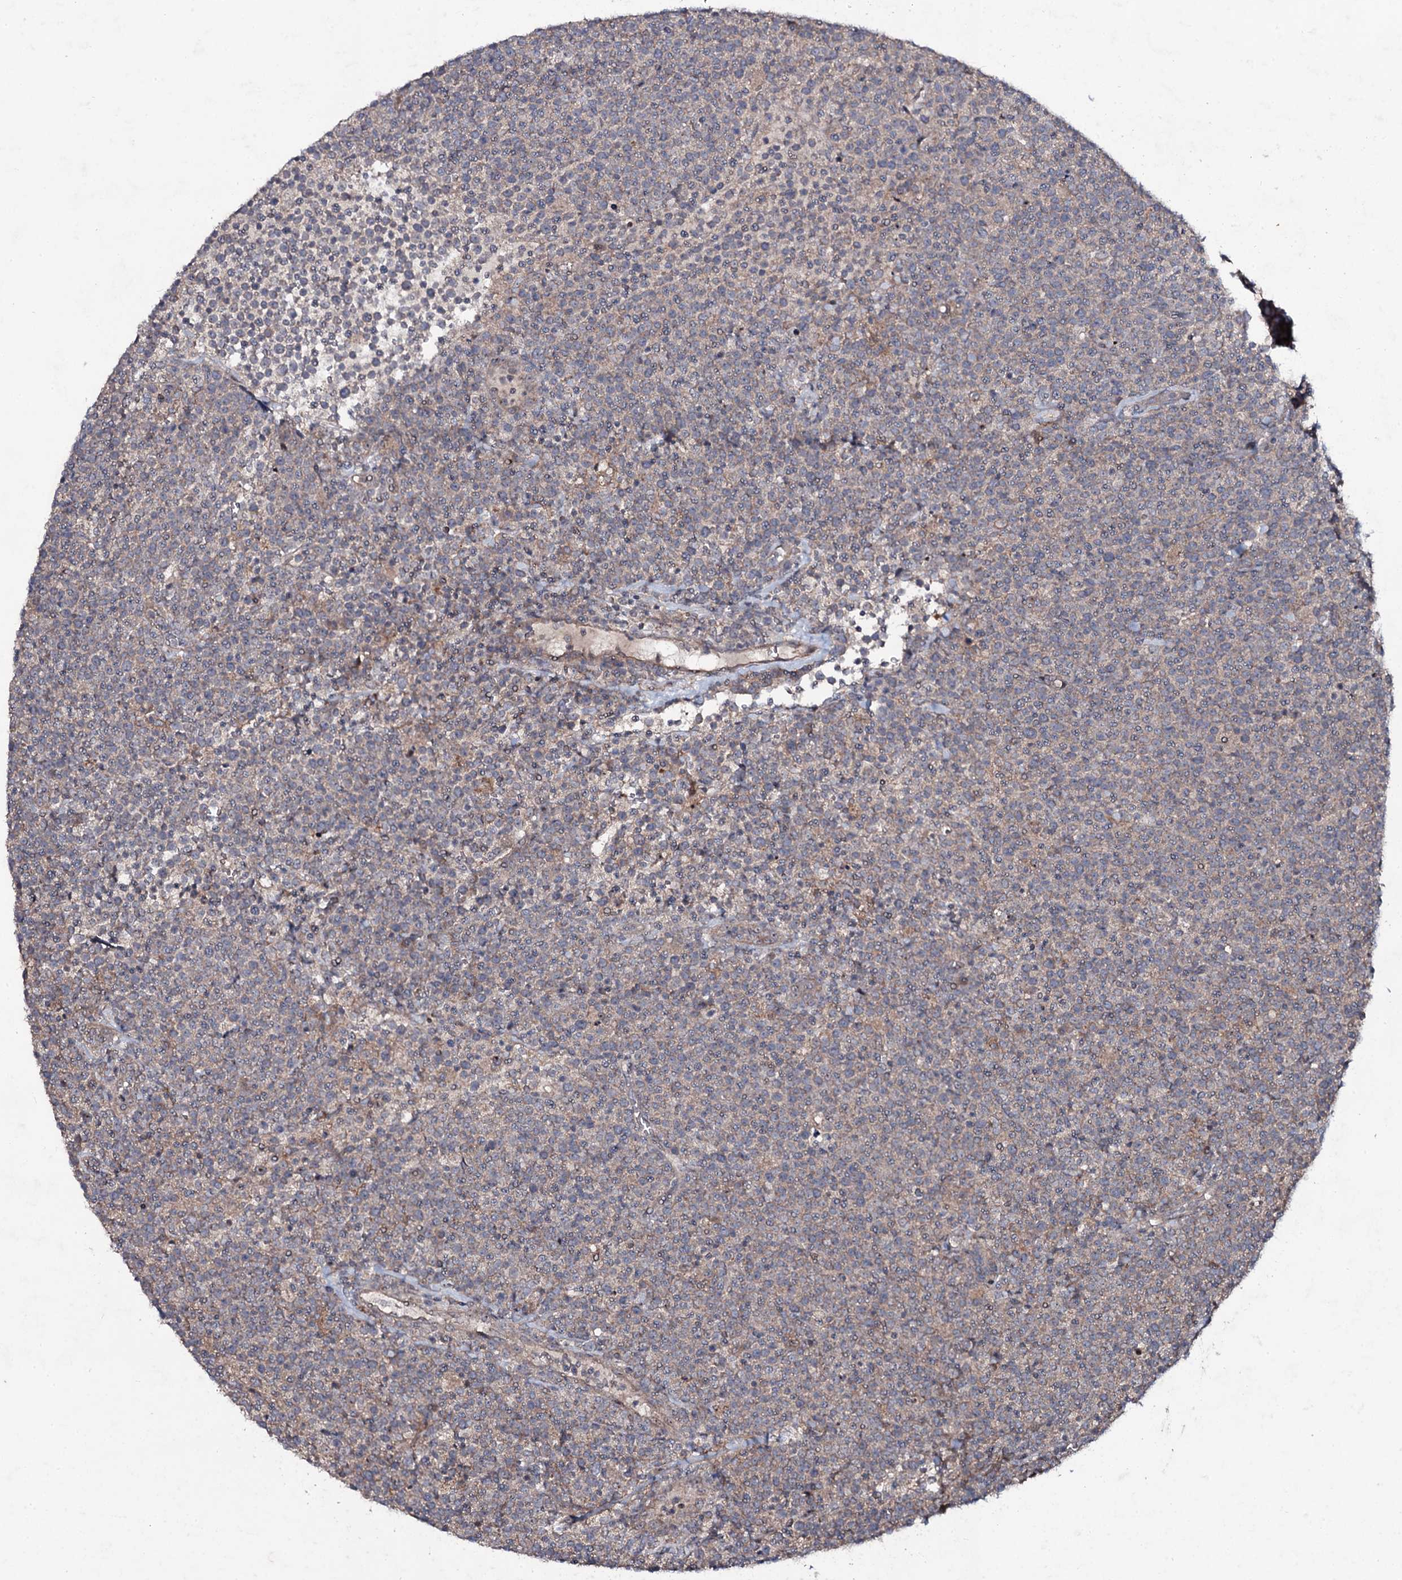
{"staining": {"intensity": "weak", "quantity": "25%-75%", "location": "cytoplasmic/membranous"}, "tissue": "lymphoma", "cell_type": "Tumor cells", "image_type": "cancer", "snomed": [{"axis": "morphology", "description": "Malignant lymphoma, non-Hodgkin's type, High grade"}, {"axis": "topography", "description": "Lymph node"}], "caption": "Approximately 25%-75% of tumor cells in human malignant lymphoma, non-Hodgkin's type (high-grade) display weak cytoplasmic/membranous protein positivity as visualized by brown immunohistochemical staining.", "gene": "SNAP23", "patient": {"sex": "male", "age": 61}}